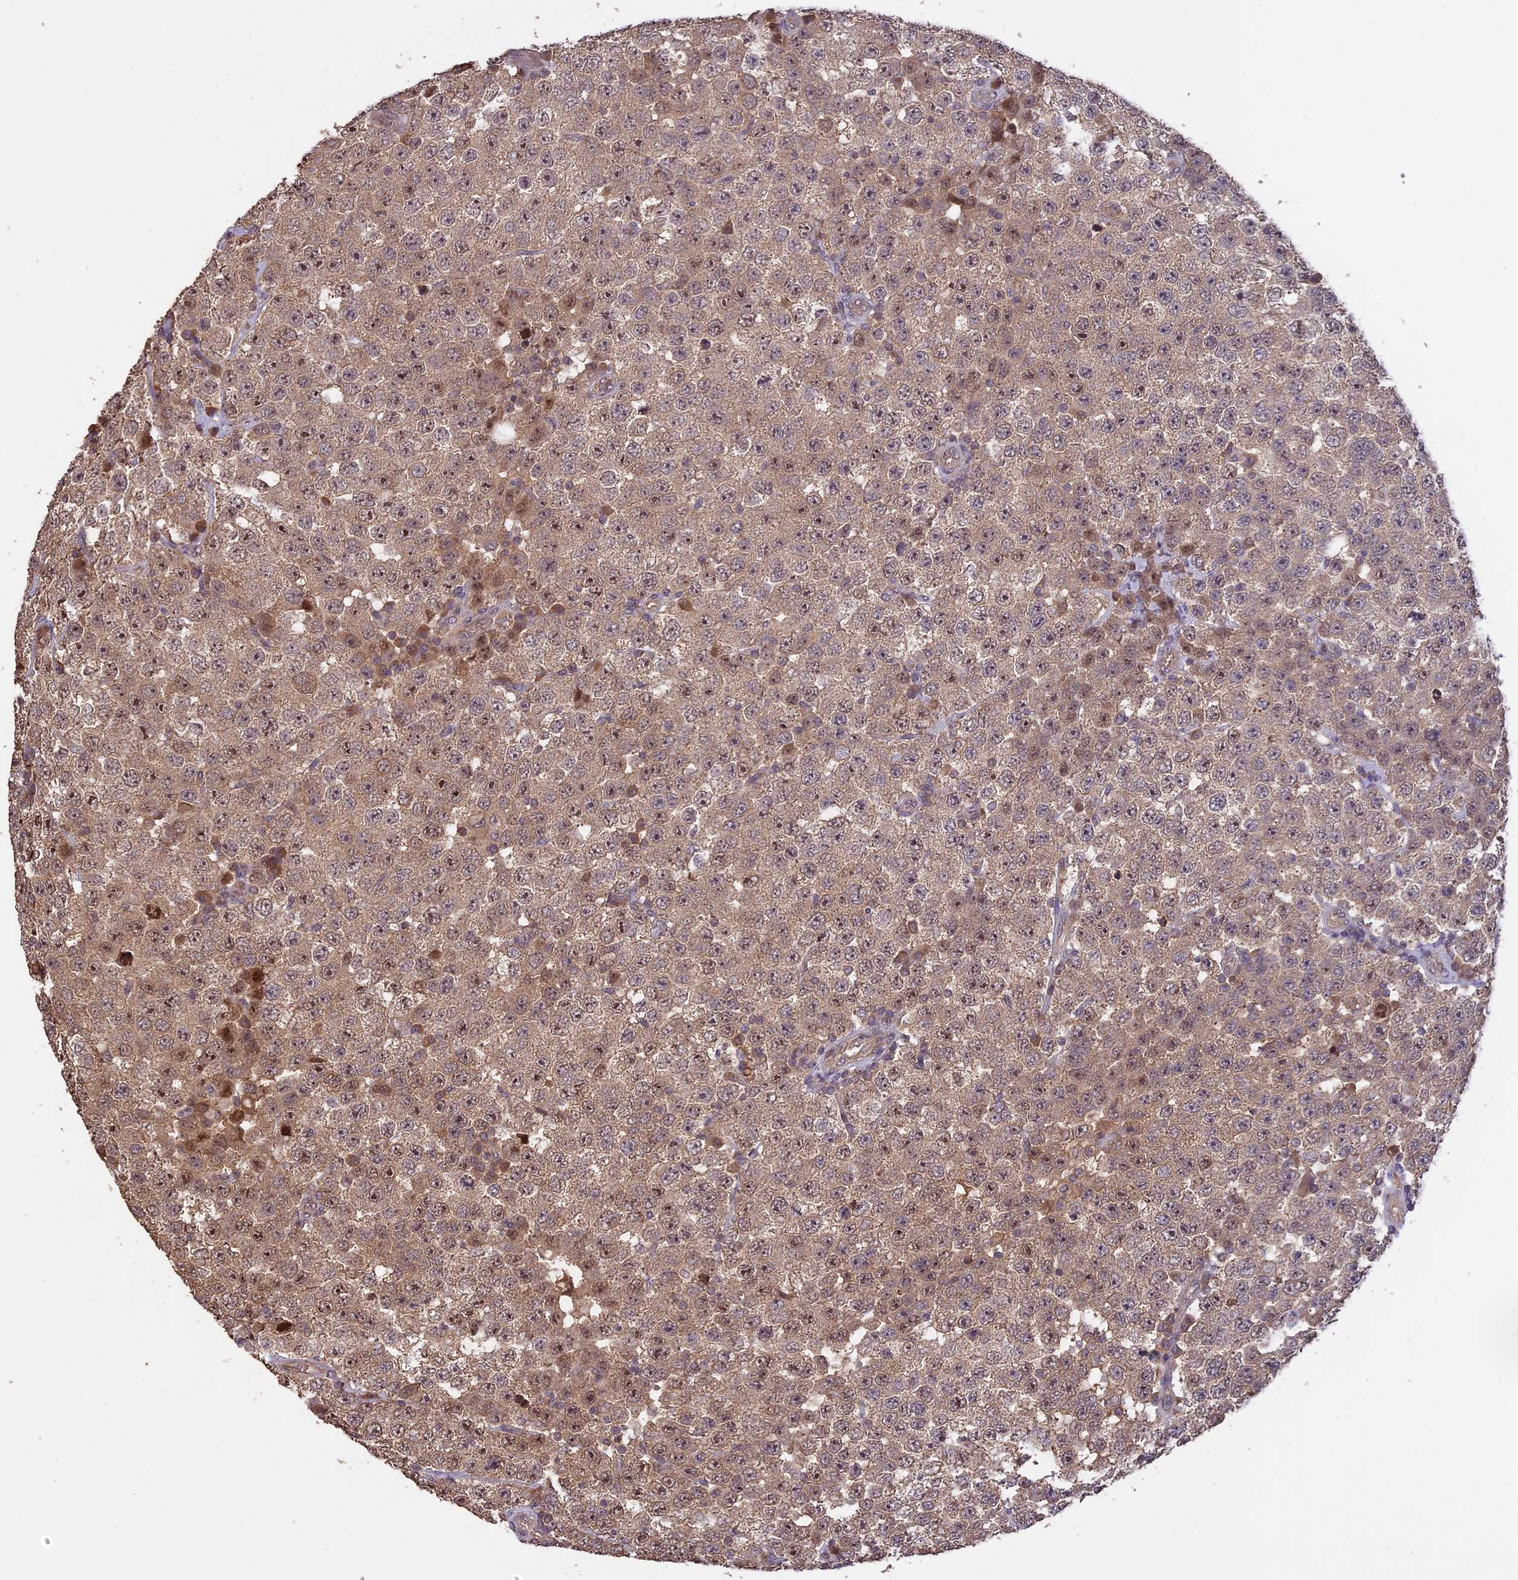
{"staining": {"intensity": "weak", "quantity": "25%-75%", "location": "cytoplasmic/membranous,nuclear"}, "tissue": "testis cancer", "cell_type": "Tumor cells", "image_type": "cancer", "snomed": [{"axis": "morphology", "description": "Seminoma, NOS"}, {"axis": "topography", "description": "Testis"}], "caption": "The histopathology image exhibits immunohistochemical staining of testis cancer (seminoma). There is weak cytoplasmic/membranous and nuclear staining is identified in about 25%-75% of tumor cells.", "gene": "TIGD7", "patient": {"sex": "male", "age": 28}}